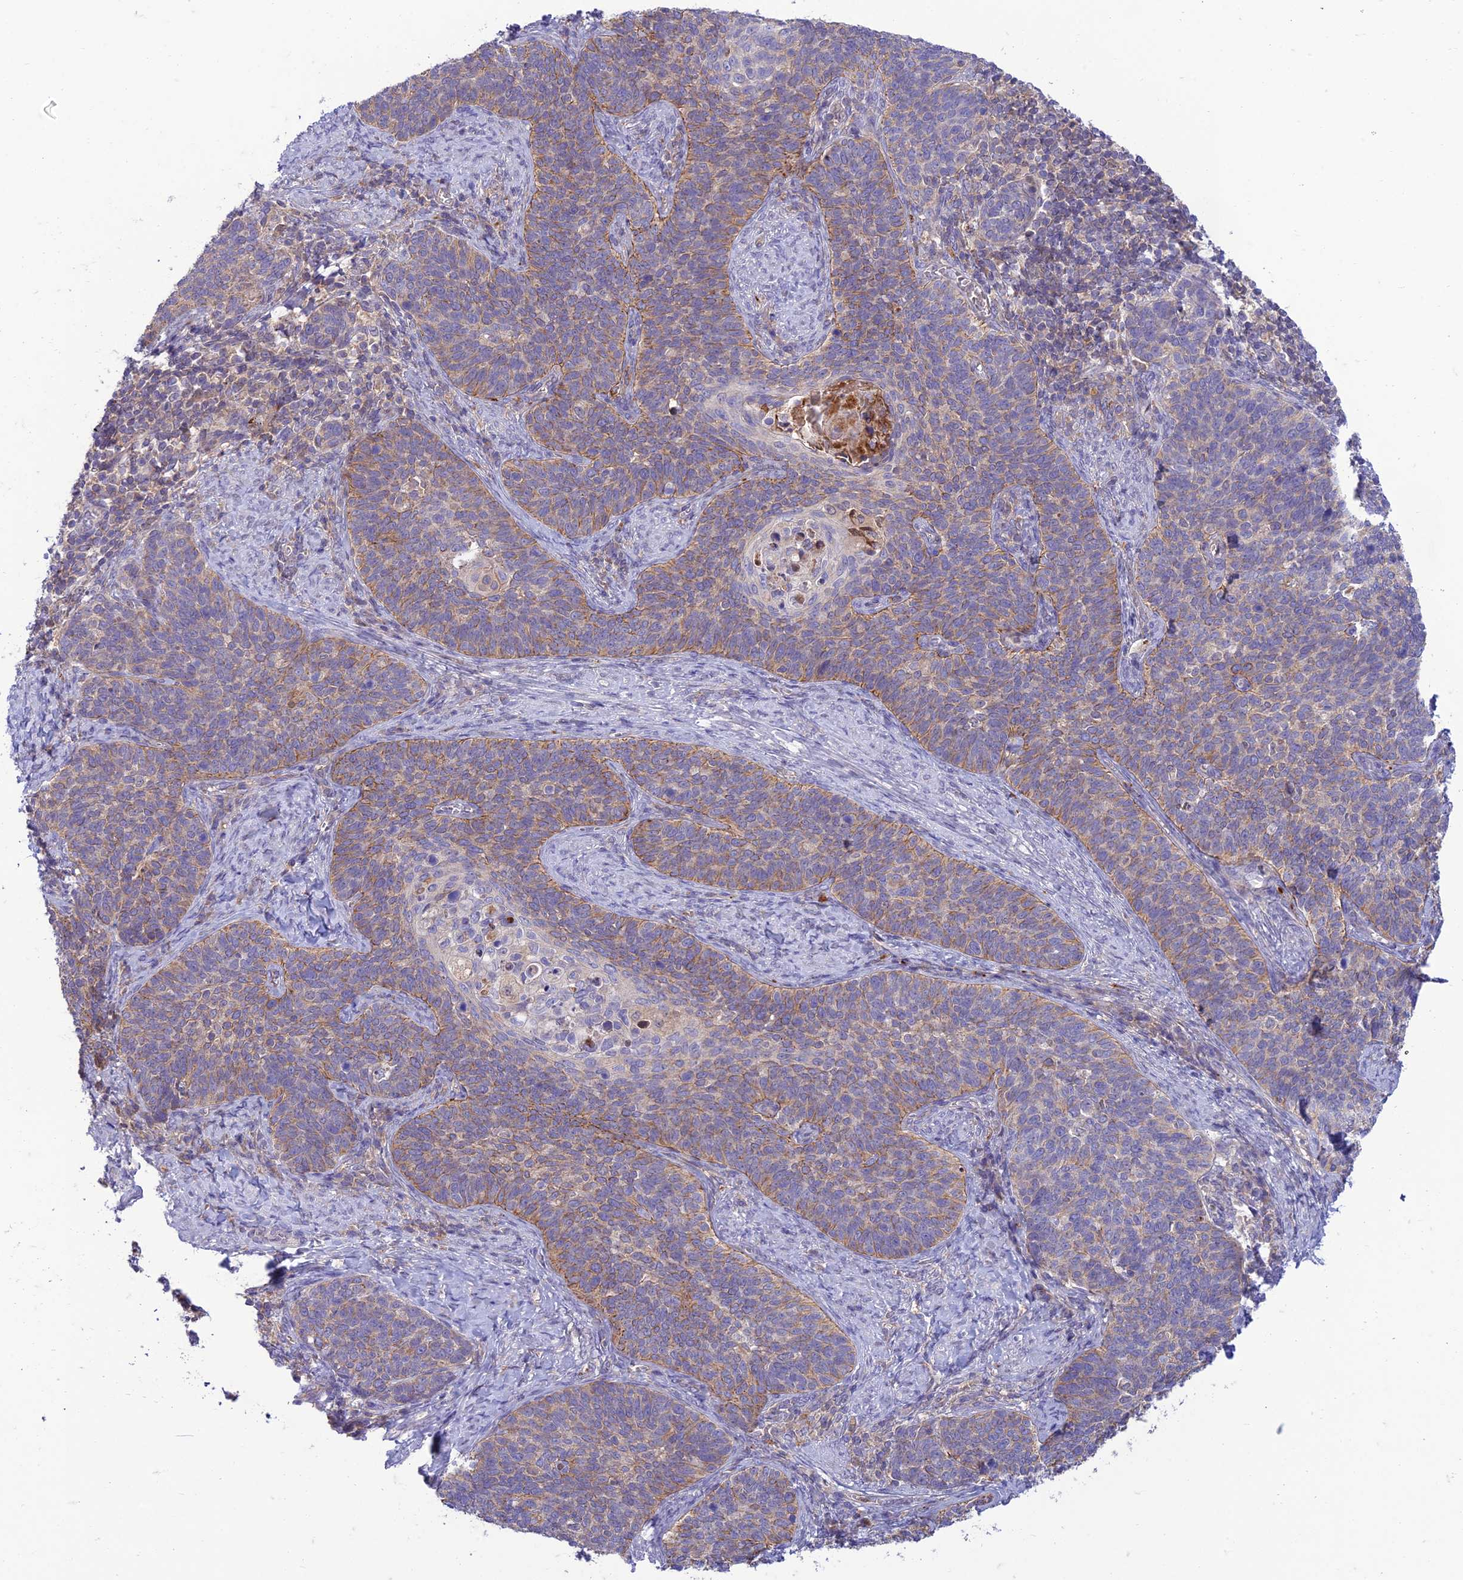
{"staining": {"intensity": "moderate", "quantity": "25%-75%", "location": "cytoplasmic/membranous"}, "tissue": "cervical cancer", "cell_type": "Tumor cells", "image_type": "cancer", "snomed": [{"axis": "morphology", "description": "Normal tissue, NOS"}, {"axis": "morphology", "description": "Squamous cell carcinoma, NOS"}, {"axis": "topography", "description": "Cervix"}], "caption": "The histopathology image reveals a brown stain indicating the presence of a protein in the cytoplasmic/membranous of tumor cells in squamous cell carcinoma (cervical).", "gene": "IRAK3", "patient": {"sex": "female", "age": 39}}